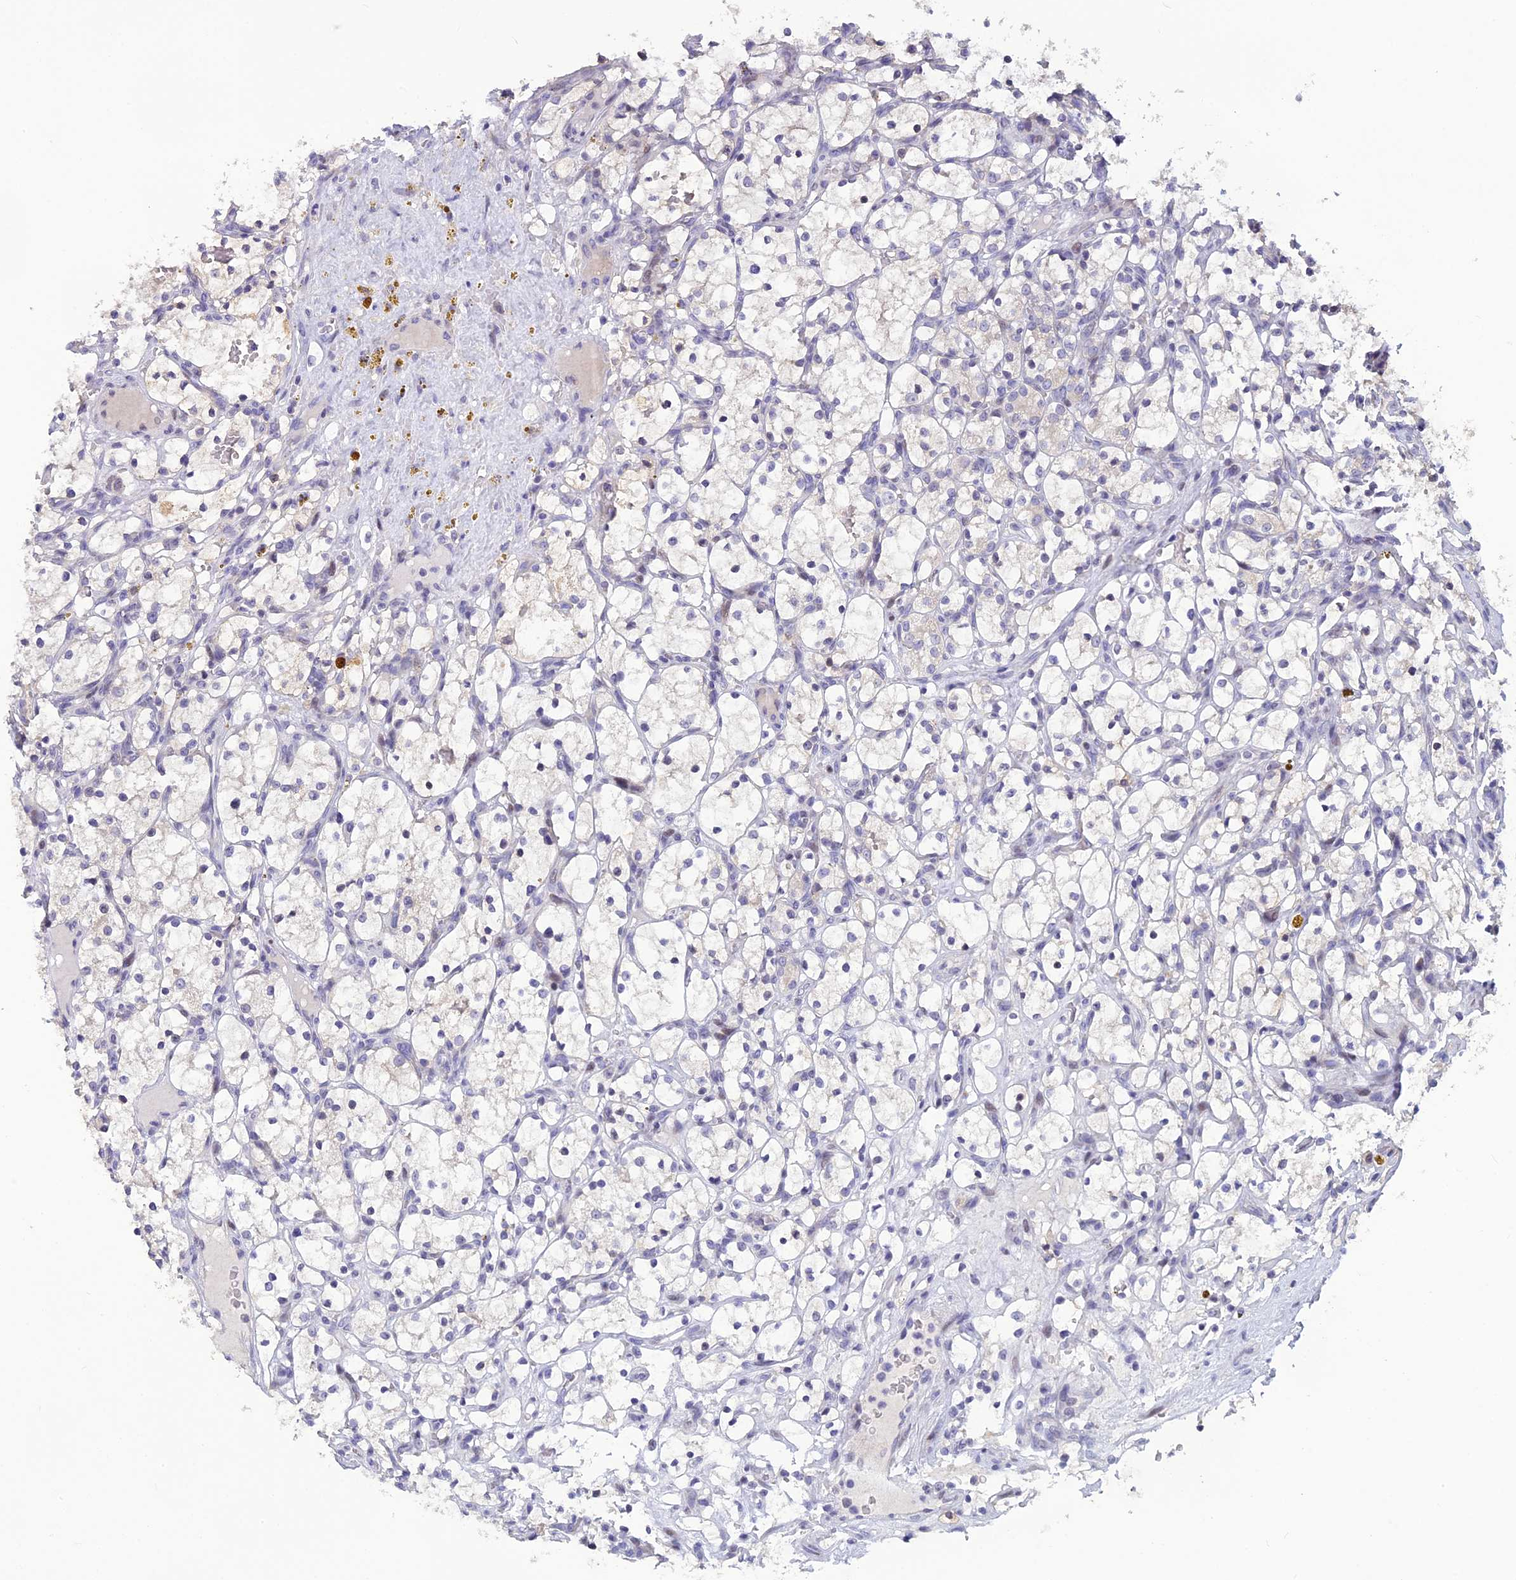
{"staining": {"intensity": "negative", "quantity": "none", "location": "none"}, "tissue": "renal cancer", "cell_type": "Tumor cells", "image_type": "cancer", "snomed": [{"axis": "morphology", "description": "Adenocarcinoma, NOS"}, {"axis": "topography", "description": "Kidney"}], "caption": "Image shows no significant protein staining in tumor cells of renal cancer (adenocarcinoma).", "gene": "TMEM134", "patient": {"sex": "female", "age": 69}}